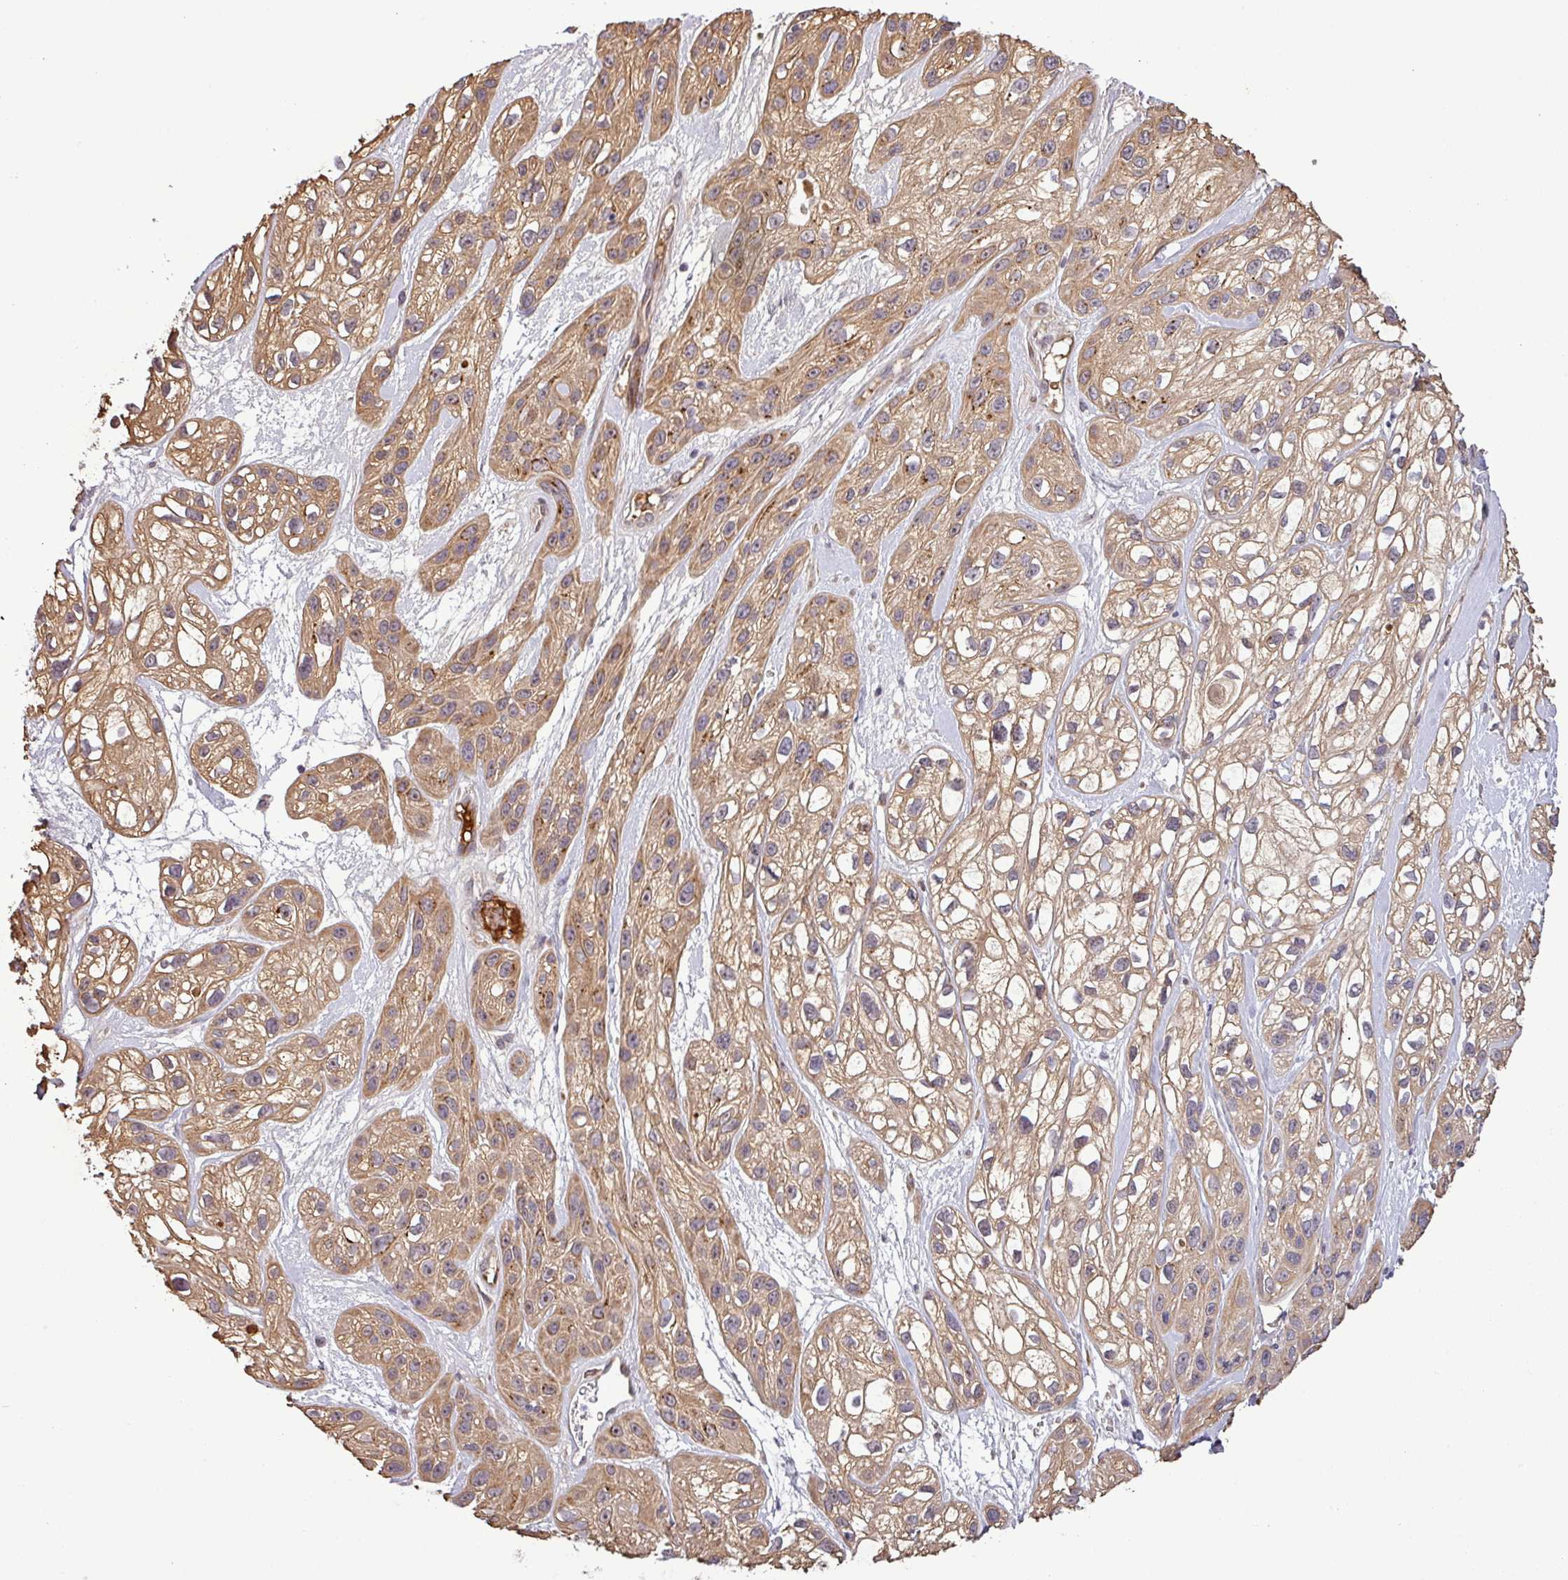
{"staining": {"intensity": "moderate", "quantity": ">75%", "location": "cytoplasmic/membranous"}, "tissue": "skin cancer", "cell_type": "Tumor cells", "image_type": "cancer", "snomed": [{"axis": "morphology", "description": "Squamous cell carcinoma, NOS"}, {"axis": "topography", "description": "Skin"}], "caption": "Protein staining shows moderate cytoplasmic/membranous positivity in about >75% of tumor cells in skin squamous cell carcinoma.", "gene": "PCDH1", "patient": {"sex": "male", "age": 82}}